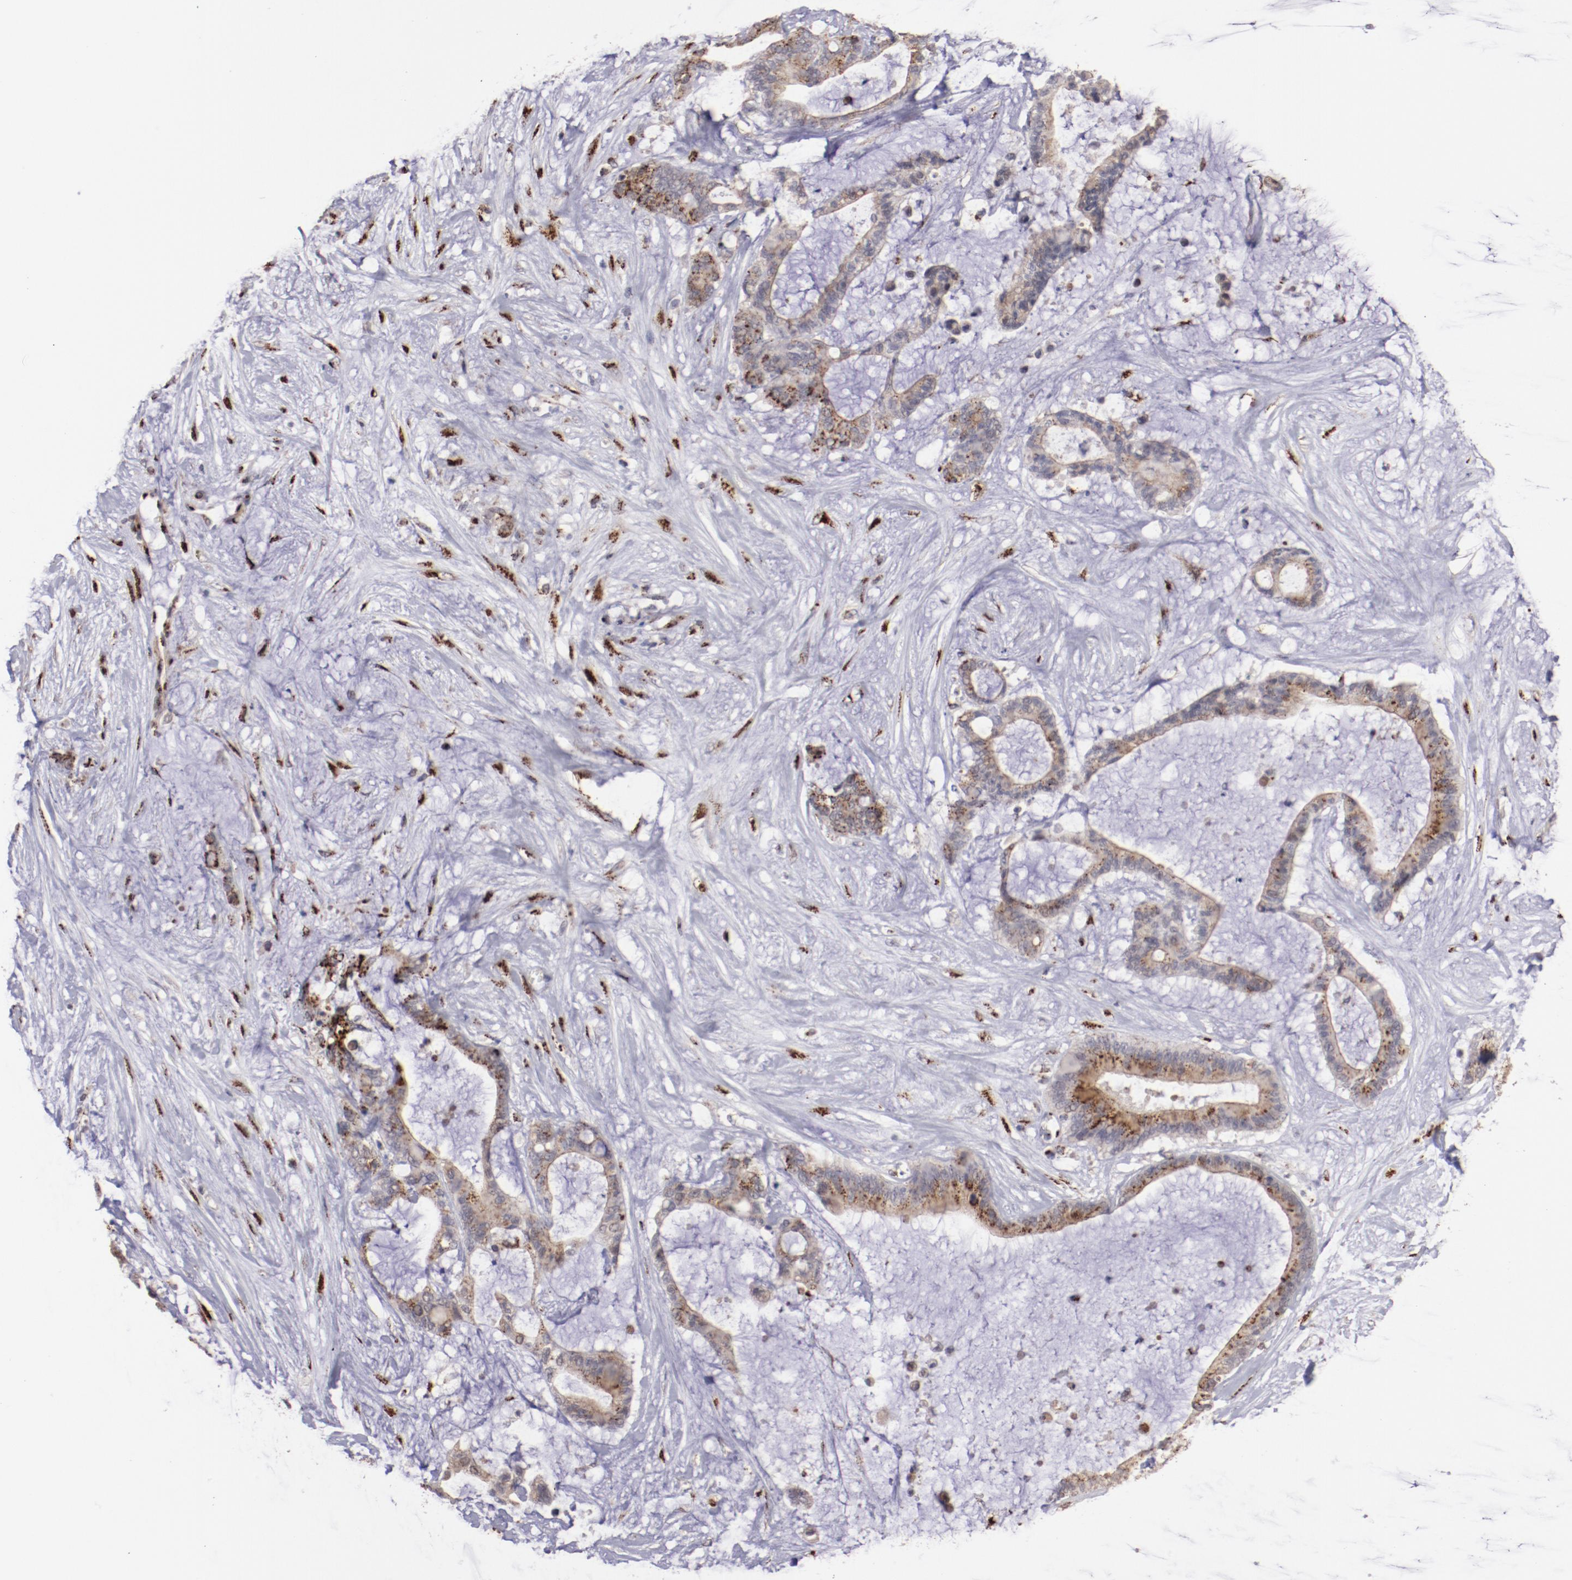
{"staining": {"intensity": "strong", "quantity": ">75%", "location": "cytoplasmic/membranous"}, "tissue": "liver cancer", "cell_type": "Tumor cells", "image_type": "cancer", "snomed": [{"axis": "morphology", "description": "Cholangiocarcinoma"}, {"axis": "topography", "description": "Liver"}], "caption": "Brown immunohistochemical staining in liver cancer exhibits strong cytoplasmic/membranous positivity in about >75% of tumor cells.", "gene": "GOLIM4", "patient": {"sex": "female", "age": 73}}